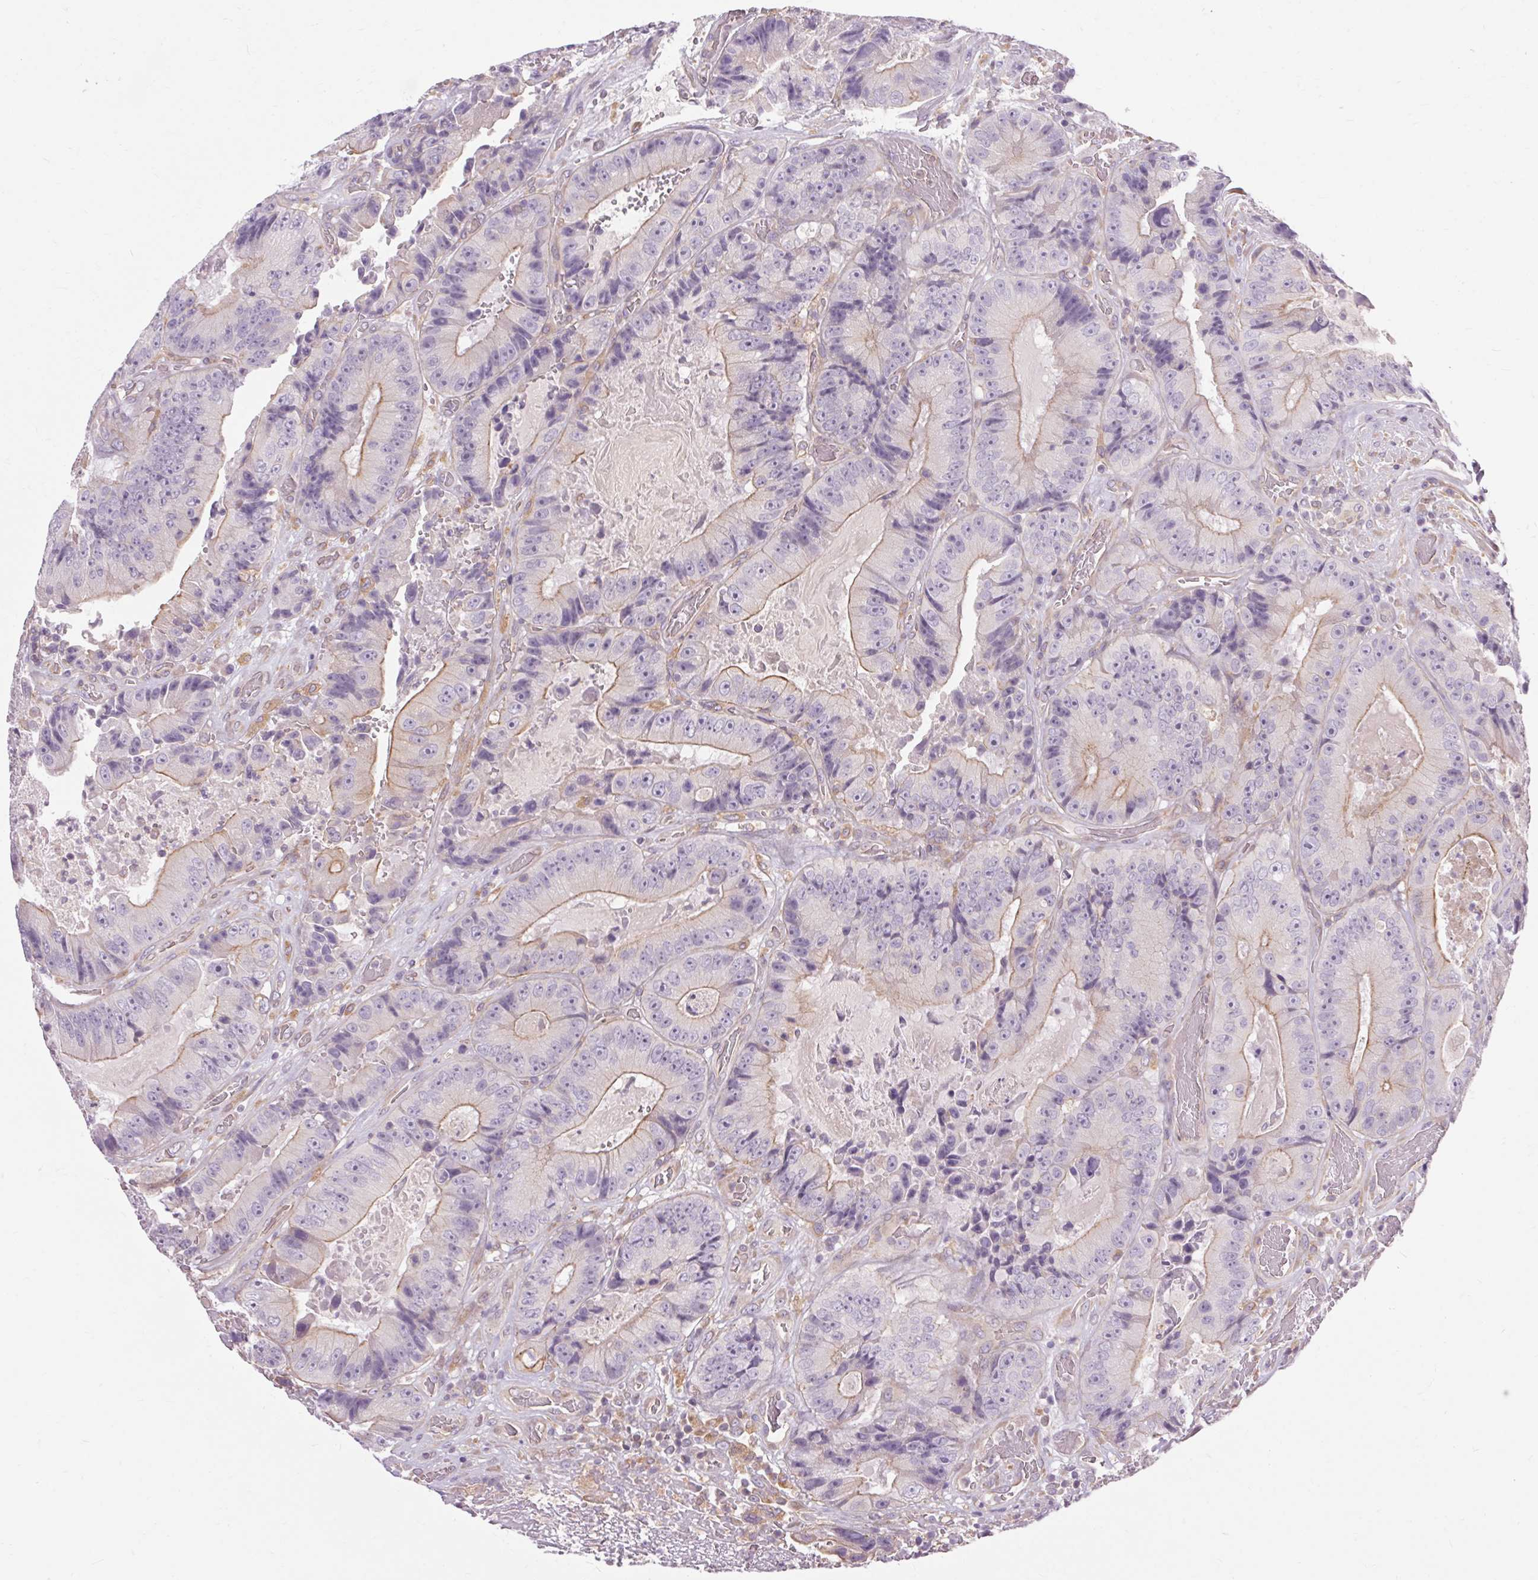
{"staining": {"intensity": "weak", "quantity": "25%-75%", "location": "cytoplasmic/membranous"}, "tissue": "colorectal cancer", "cell_type": "Tumor cells", "image_type": "cancer", "snomed": [{"axis": "morphology", "description": "Adenocarcinoma, NOS"}, {"axis": "topography", "description": "Colon"}], "caption": "DAB (3,3'-diaminobenzidine) immunohistochemical staining of human adenocarcinoma (colorectal) displays weak cytoplasmic/membranous protein positivity in about 25%-75% of tumor cells.", "gene": "TM6SF1", "patient": {"sex": "female", "age": 86}}